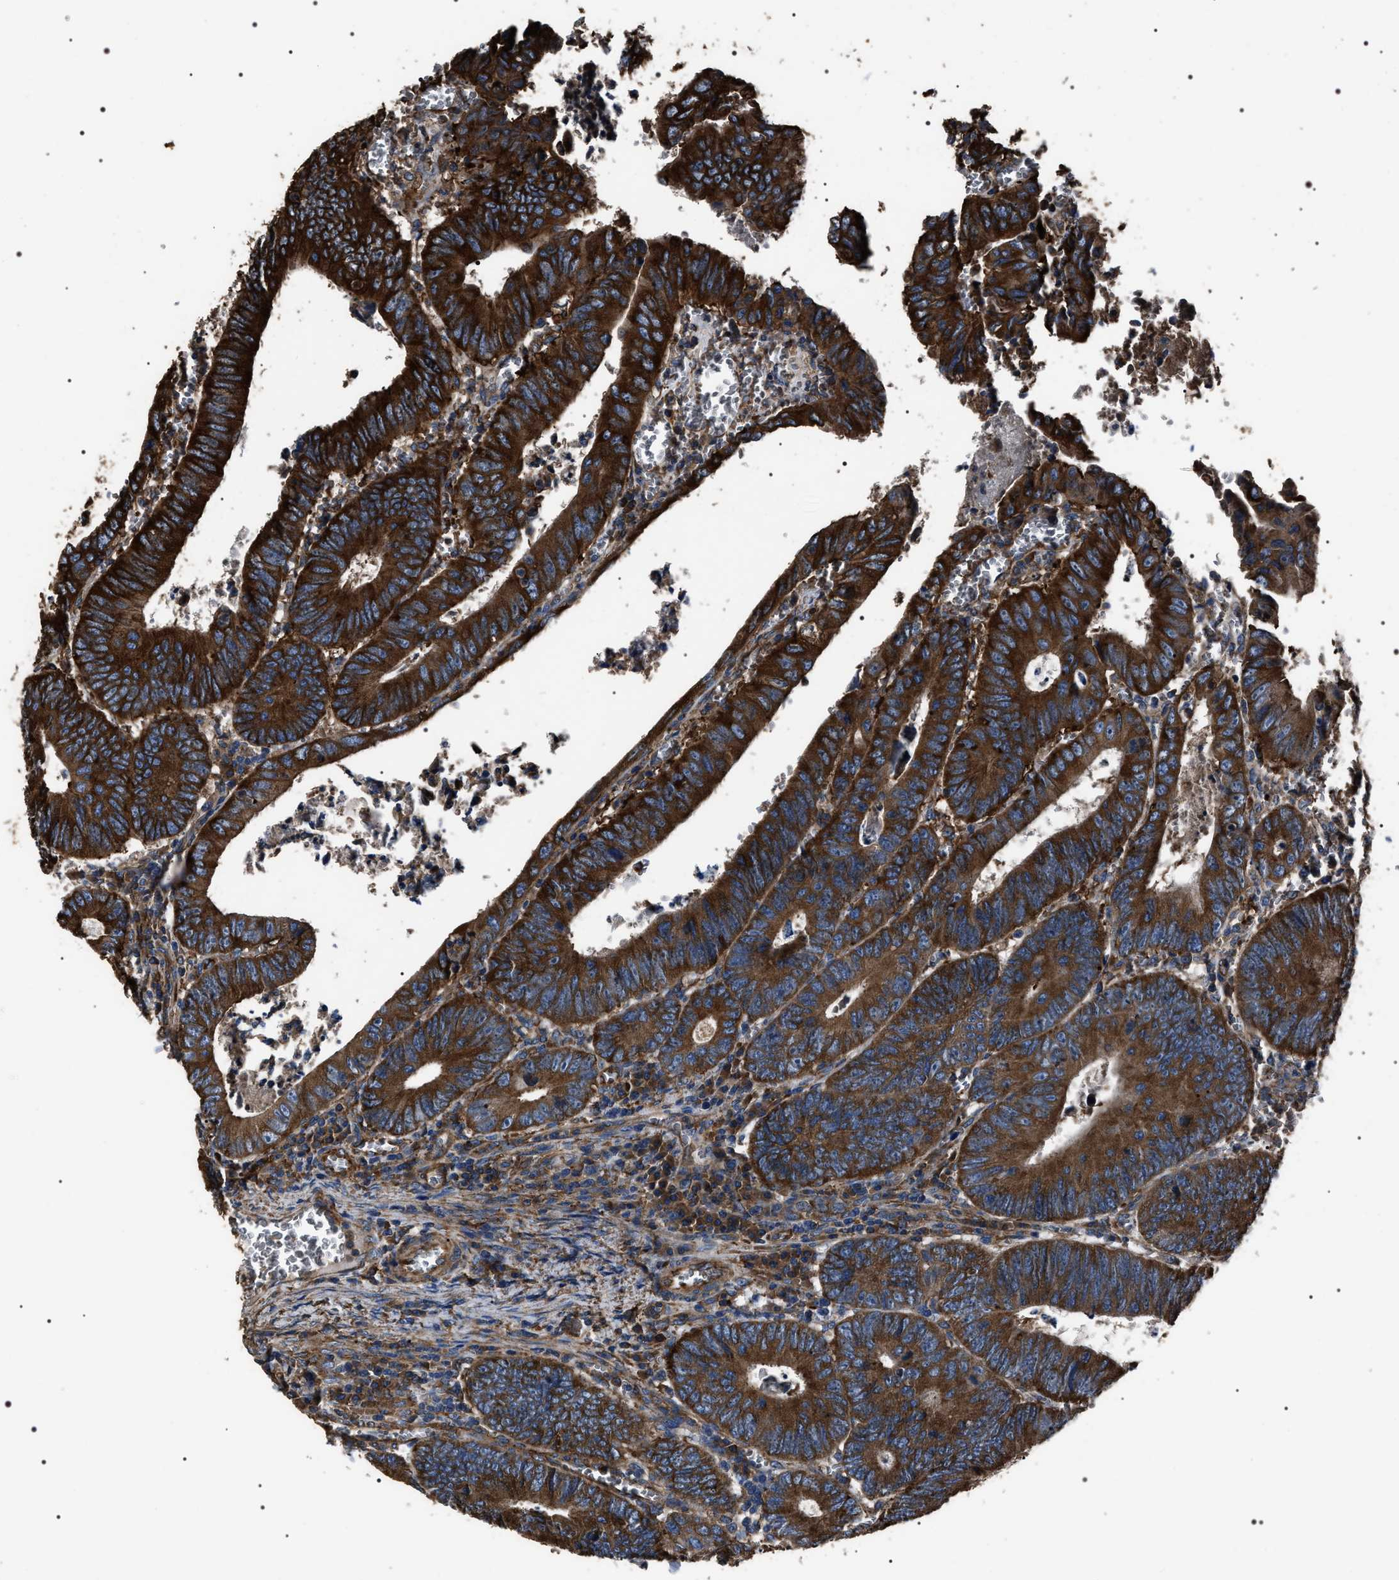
{"staining": {"intensity": "strong", "quantity": ">75%", "location": "cytoplasmic/membranous"}, "tissue": "colorectal cancer", "cell_type": "Tumor cells", "image_type": "cancer", "snomed": [{"axis": "morphology", "description": "Inflammation, NOS"}, {"axis": "morphology", "description": "Adenocarcinoma, NOS"}, {"axis": "topography", "description": "Colon"}], "caption": "The micrograph displays immunohistochemical staining of adenocarcinoma (colorectal). There is strong cytoplasmic/membranous staining is identified in approximately >75% of tumor cells.", "gene": "HSCB", "patient": {"sex": "male", "age": 72}}